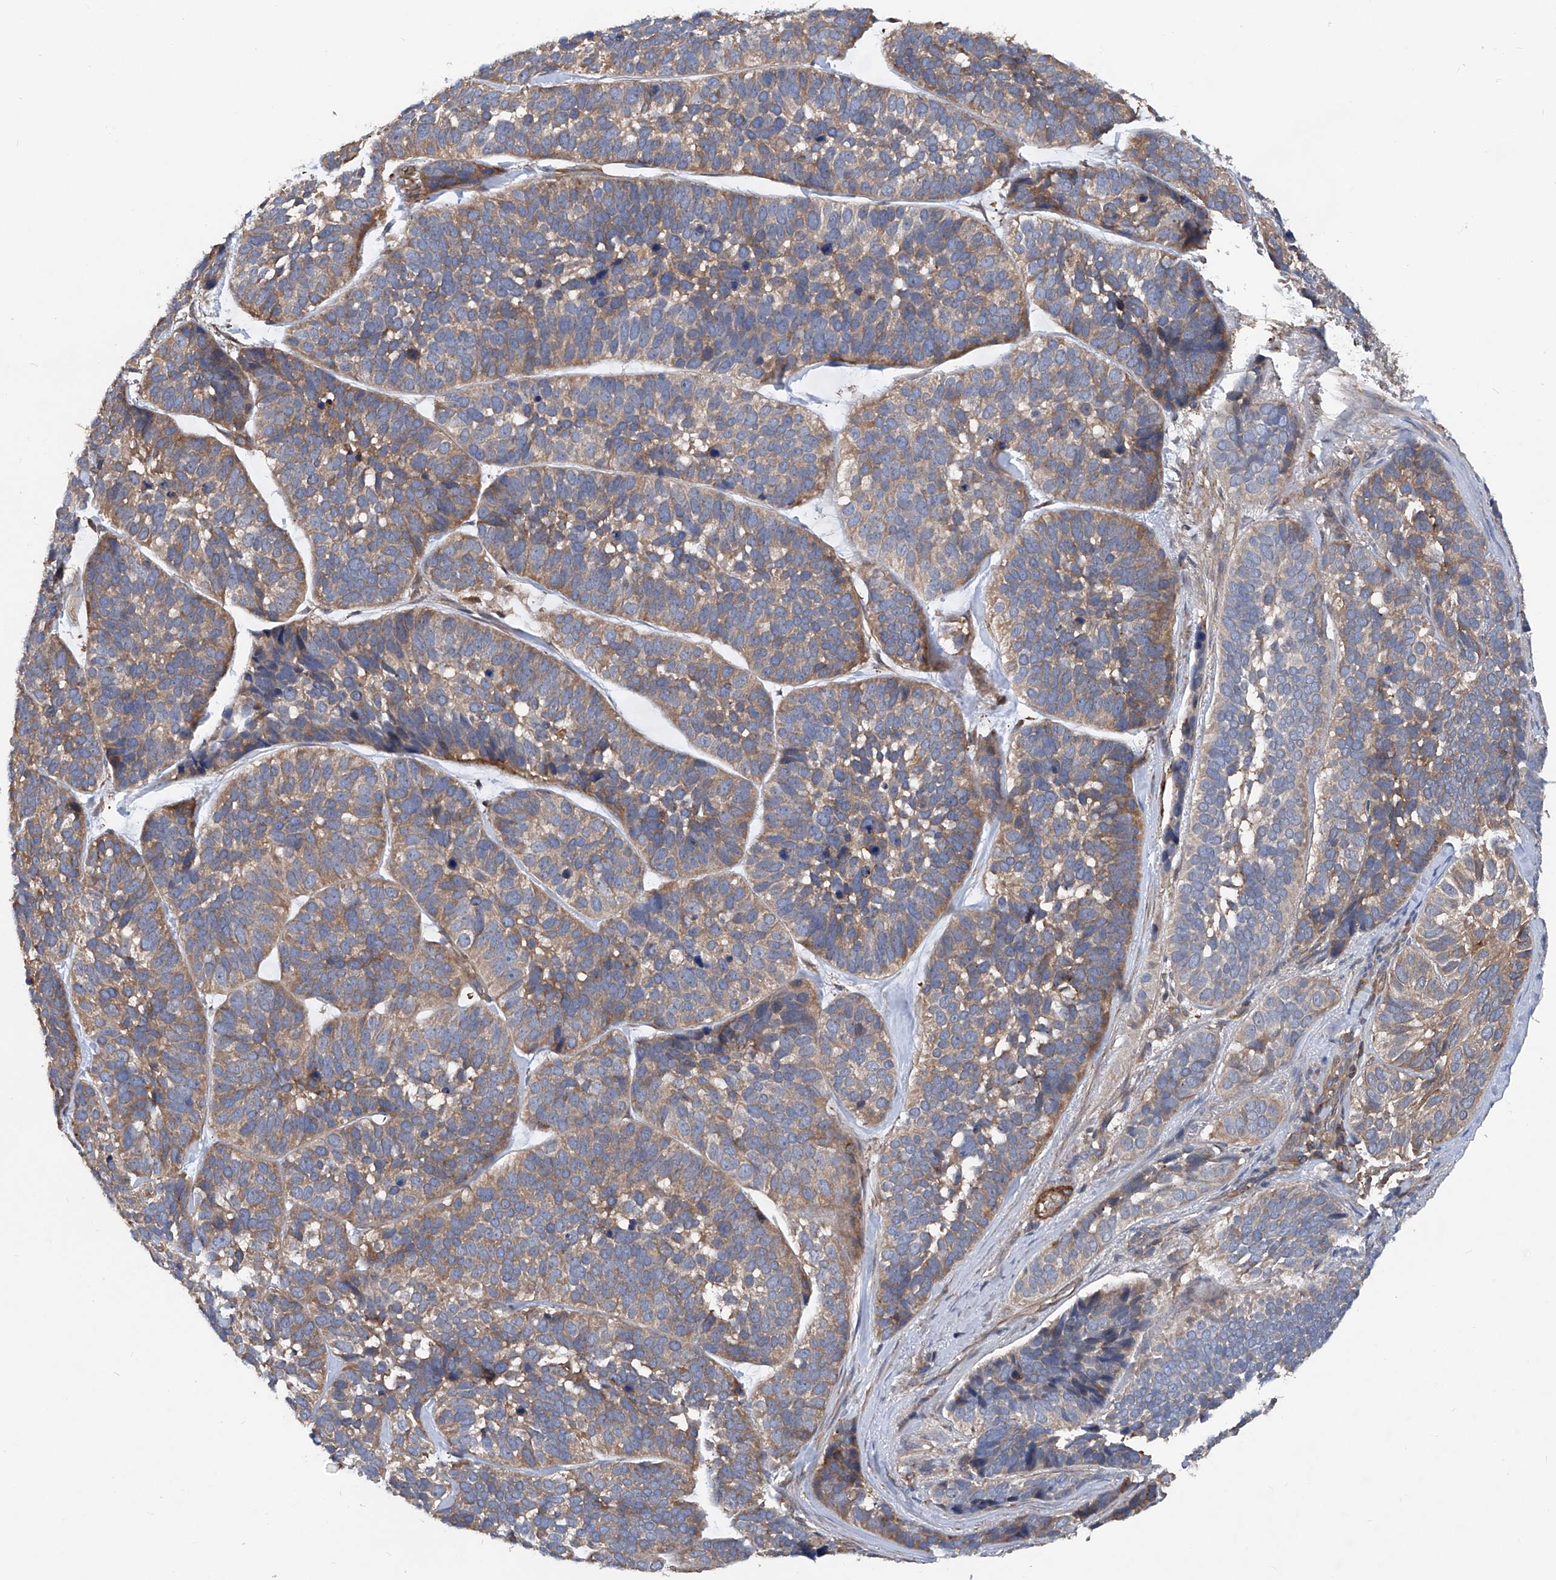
{"staining": {"intensity": "weak", "quantity": ">75%", "location": "cytoplasmic/membranous"}, "tissue": "skin cancer", "cell_type": "Tumor cells", "image_type": "cancer", "snomed": [{"axis": "morphology", "description": "Basal cell carcinoma"}, {"axis": "topography", "description": "Skin"}], "caption": "Skin cancer tissue displays weak cytoplasmic/membranous expression in about >75% of tumor cells", "gene": "NT5C3A", "patient": {"sex": "male", "age": 62}}